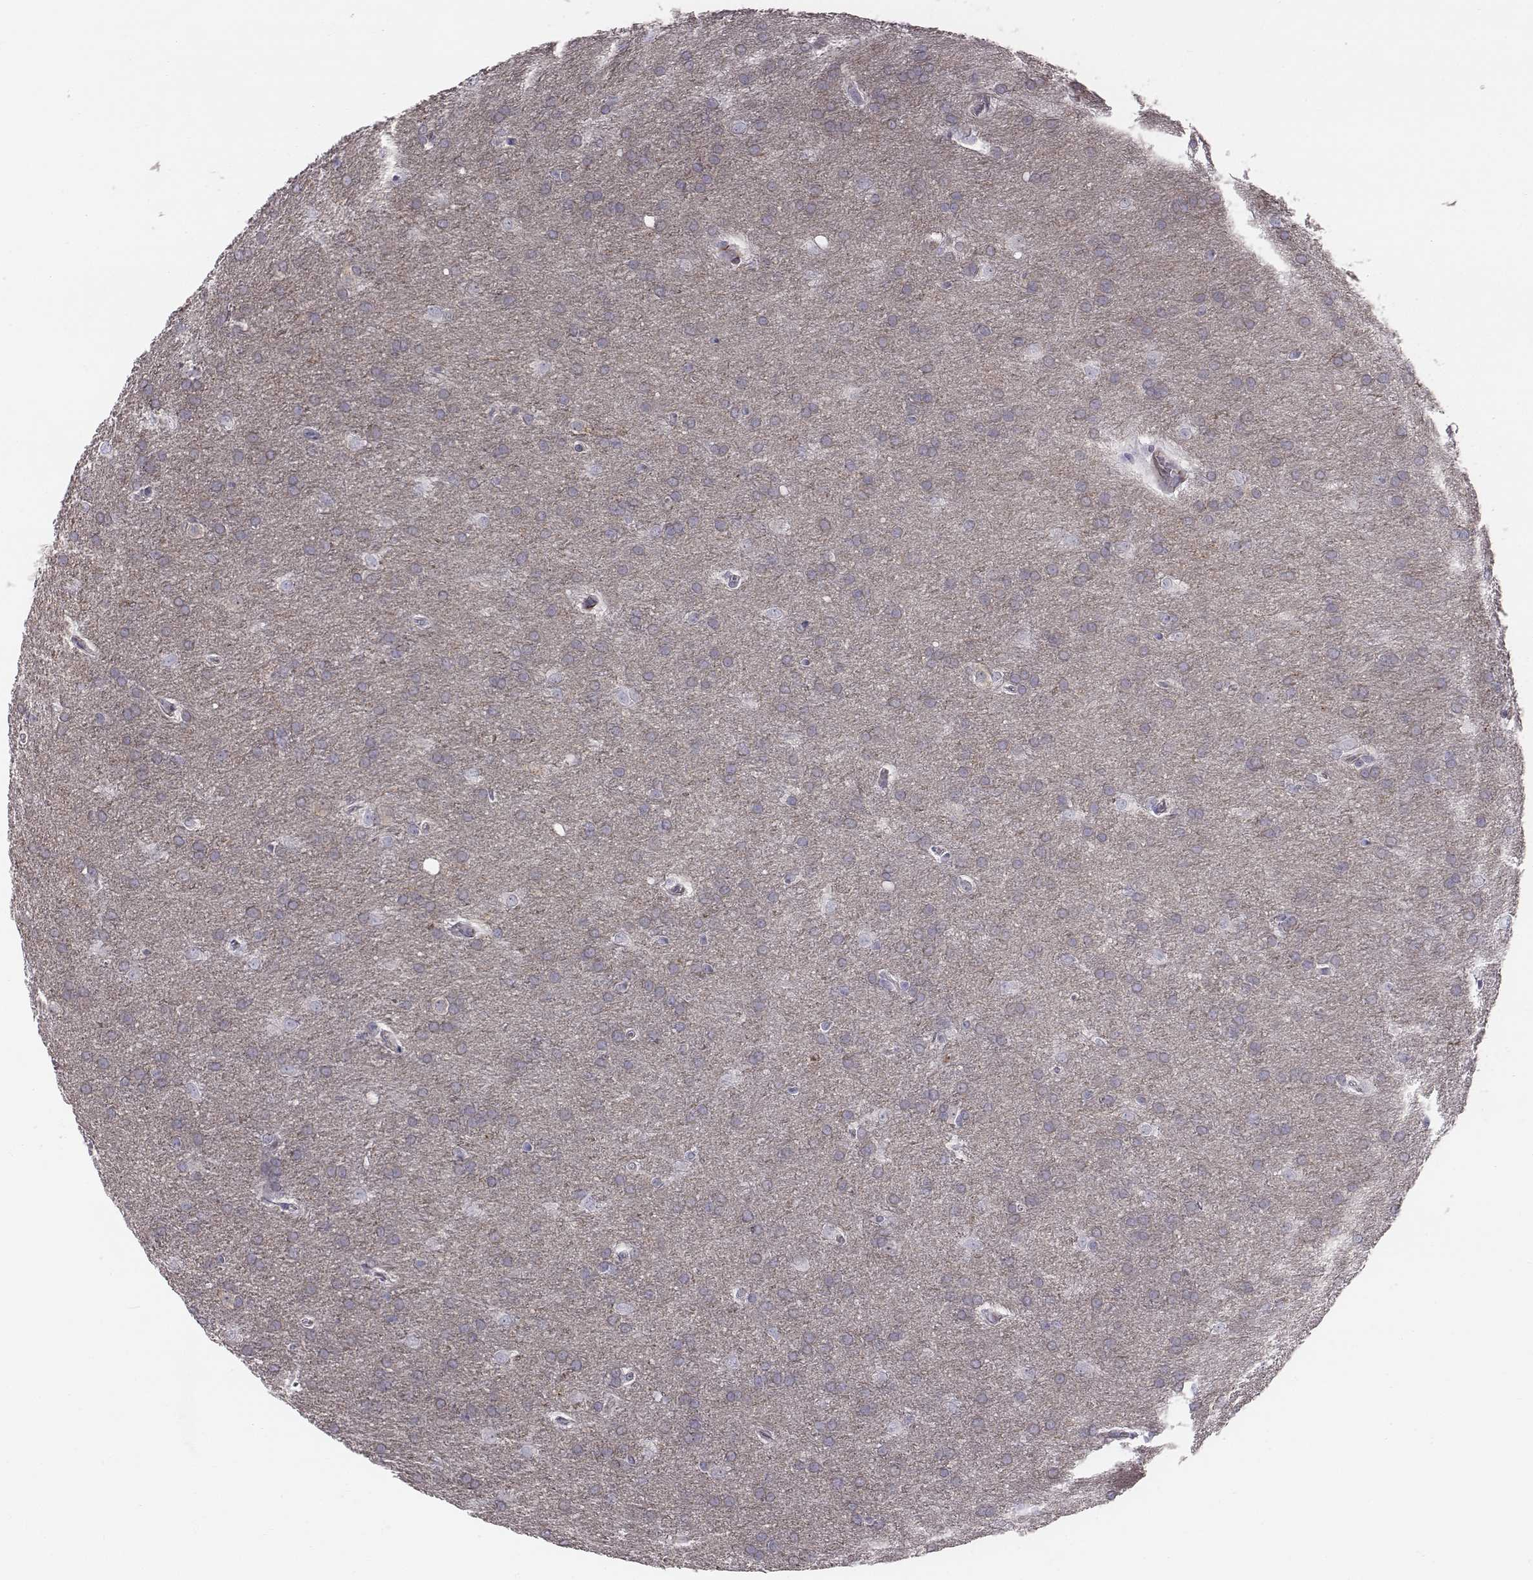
{"staining": {"intensity": "negative", "quantity": "none", "location": "none"}, "tissue": "glioma", "cell_type": "Tumor cells", "image_type": "cancer", "snomed": [{"axis": "morphology", "description": "Glioma, malignant, Low grade"}, {"axis": "topography", "description": "Brain"}], "caption": "Micrograph shows no significant protein expression in tumor cells of glioma.", "gene": "PRKCZ", "patient": {"sex": "female", "age": 32}}